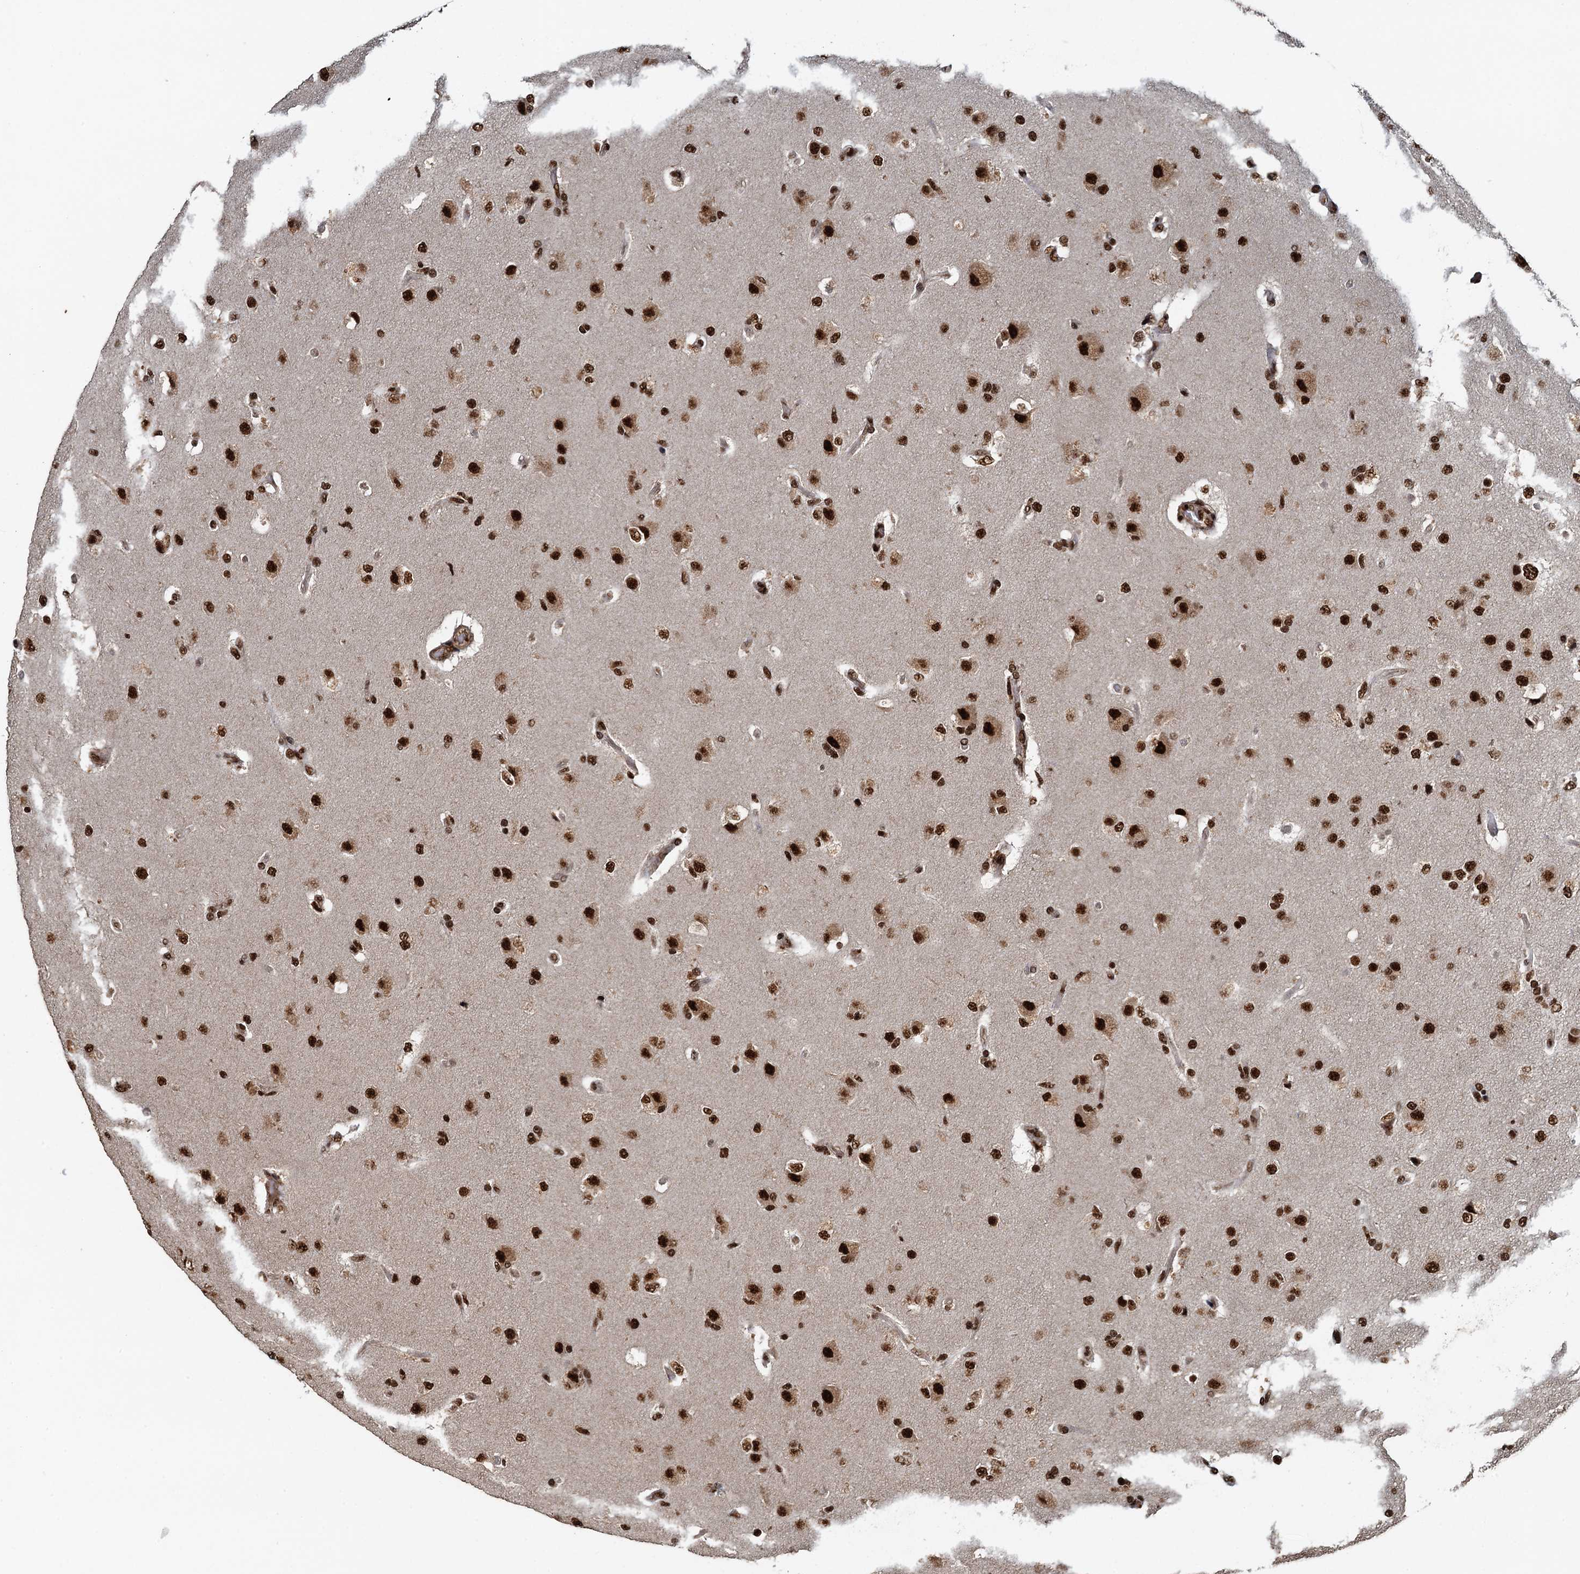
{"staining": {"intensity": "strong", "quantity": ">75%", "location": "nuclear"}, "tissue": "glioma", "cell_type": "Tumor cells", "image_type": "cancer", "snomed": [{"axis": "morphology", "description": "Glioma, malignant, High grade"}, {"axis": "topography", "description": "Brain"}], "caption": "A photomicrograph showing strong nuclear positivity in about >75% of tumor cells in high-grade glioma (malignant), as visualized by brown immunohistochemical staining.", "gene": "ZC3H18", "patient": {"sex": "male", "age": 77}}